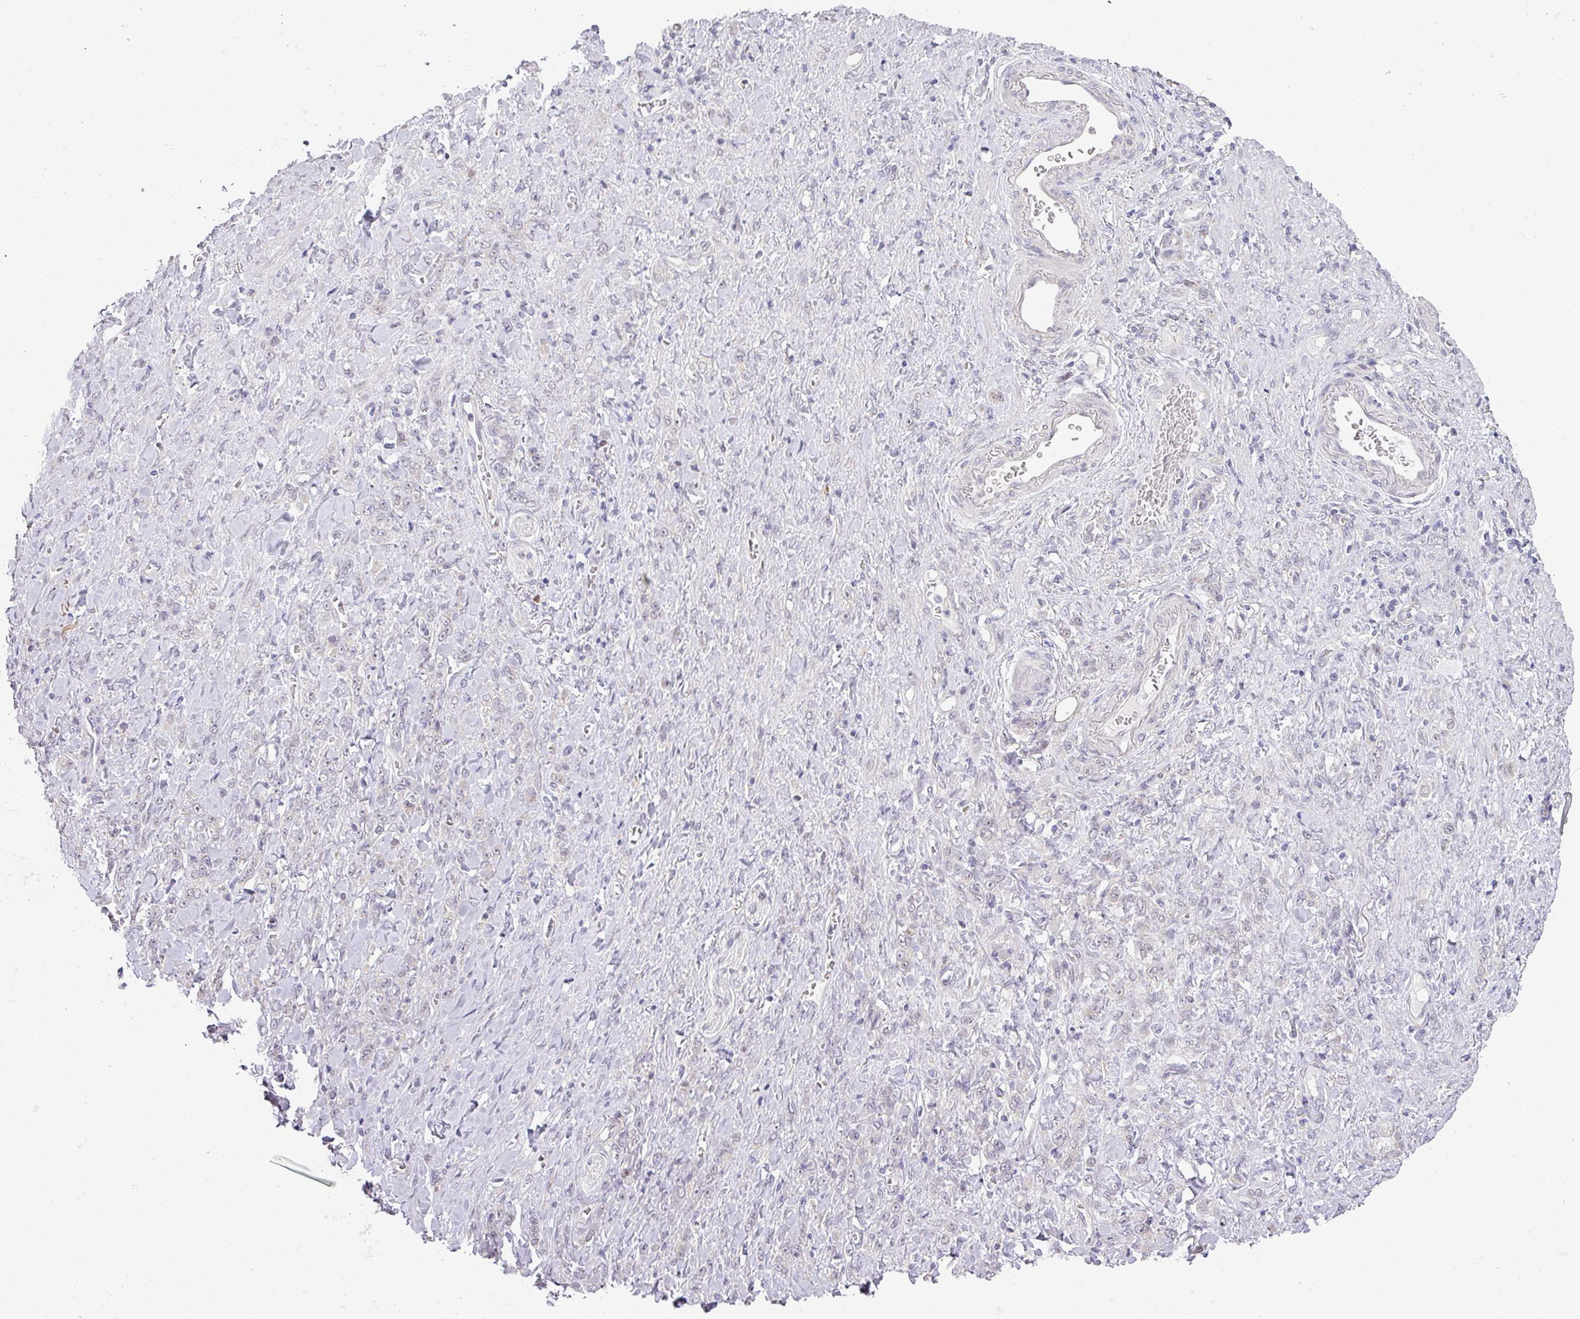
{"staining": {"intensity": "negative", "quantity": "none", "location": "none"}, "tissue": "stomach cancer", "cell_type": "Tumor cells", "image_type": "cancer", "snomed": [{"axis": "morphology", "description": "Normal tissue, NOS"}, {"axis": "morphology", "description": "Adenocarcinoma, NOS"}, {"axis": "topography", "description": "Stomach"}], "caption": "This is an immunohistochemistry image of stomach cancer. There is no staining in tumor cells.", "gene": "ANKRD13B", "patient": {"sex": "male", "age": 82}}